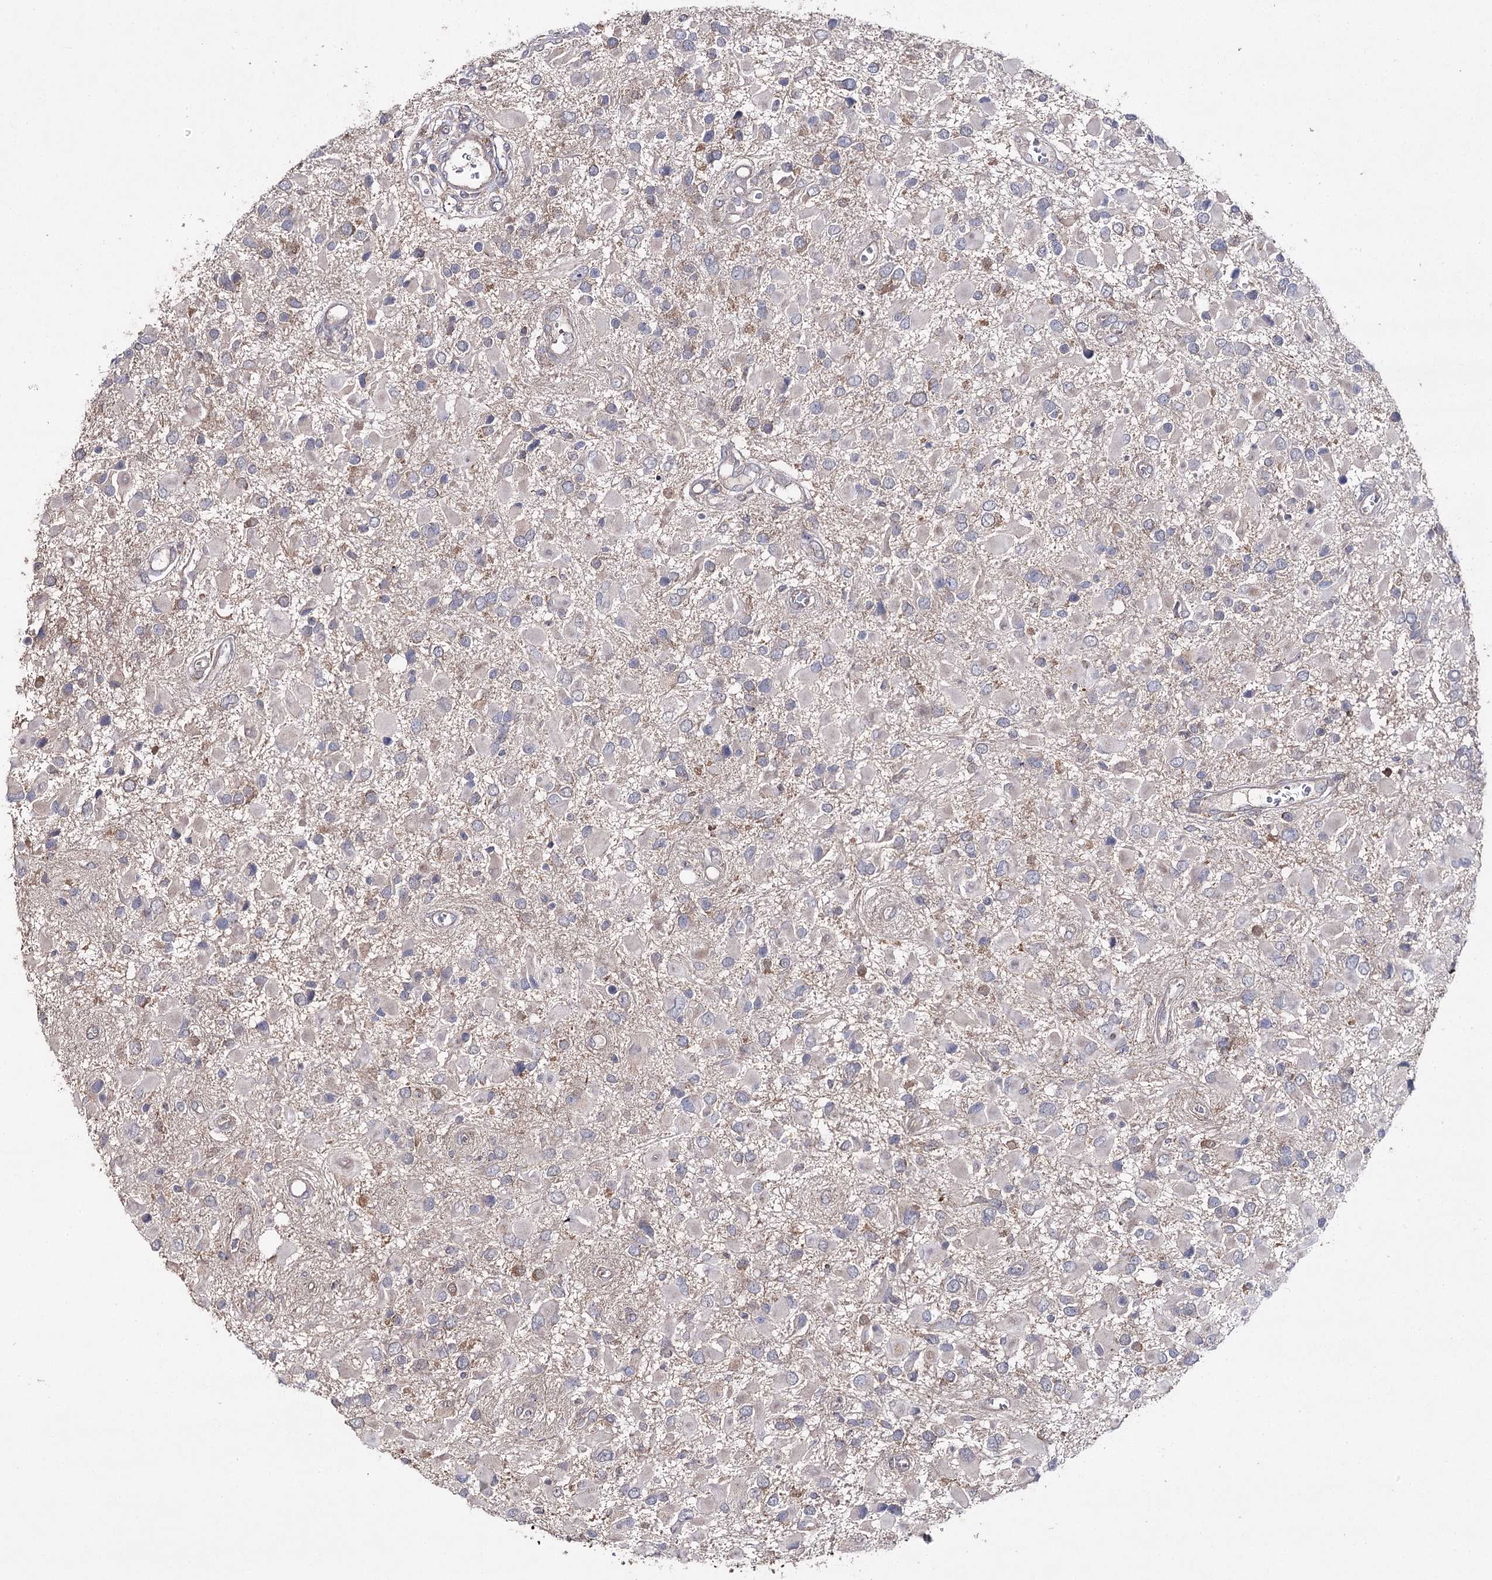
{"staining": {"intensity": "negative", "quantity": "none", "location": "none"}, "tissue": "glioma", "cell_type": "Tumor cells", "image_type": "cancer", "snomed": [{"axis": "morphology", "description": "Glioma, malignant, High grade"}, {"axis": "topography", "description": "Brain"}], "caption": "An image of human glioma is negative for staining in tumor cells. (DAB (3,3'-diaminobenzidine) IHC visualized using brightfield microscopy, high magnification).", "gene": "AURKC", "patient": {"sex": "male", "age": 53}}